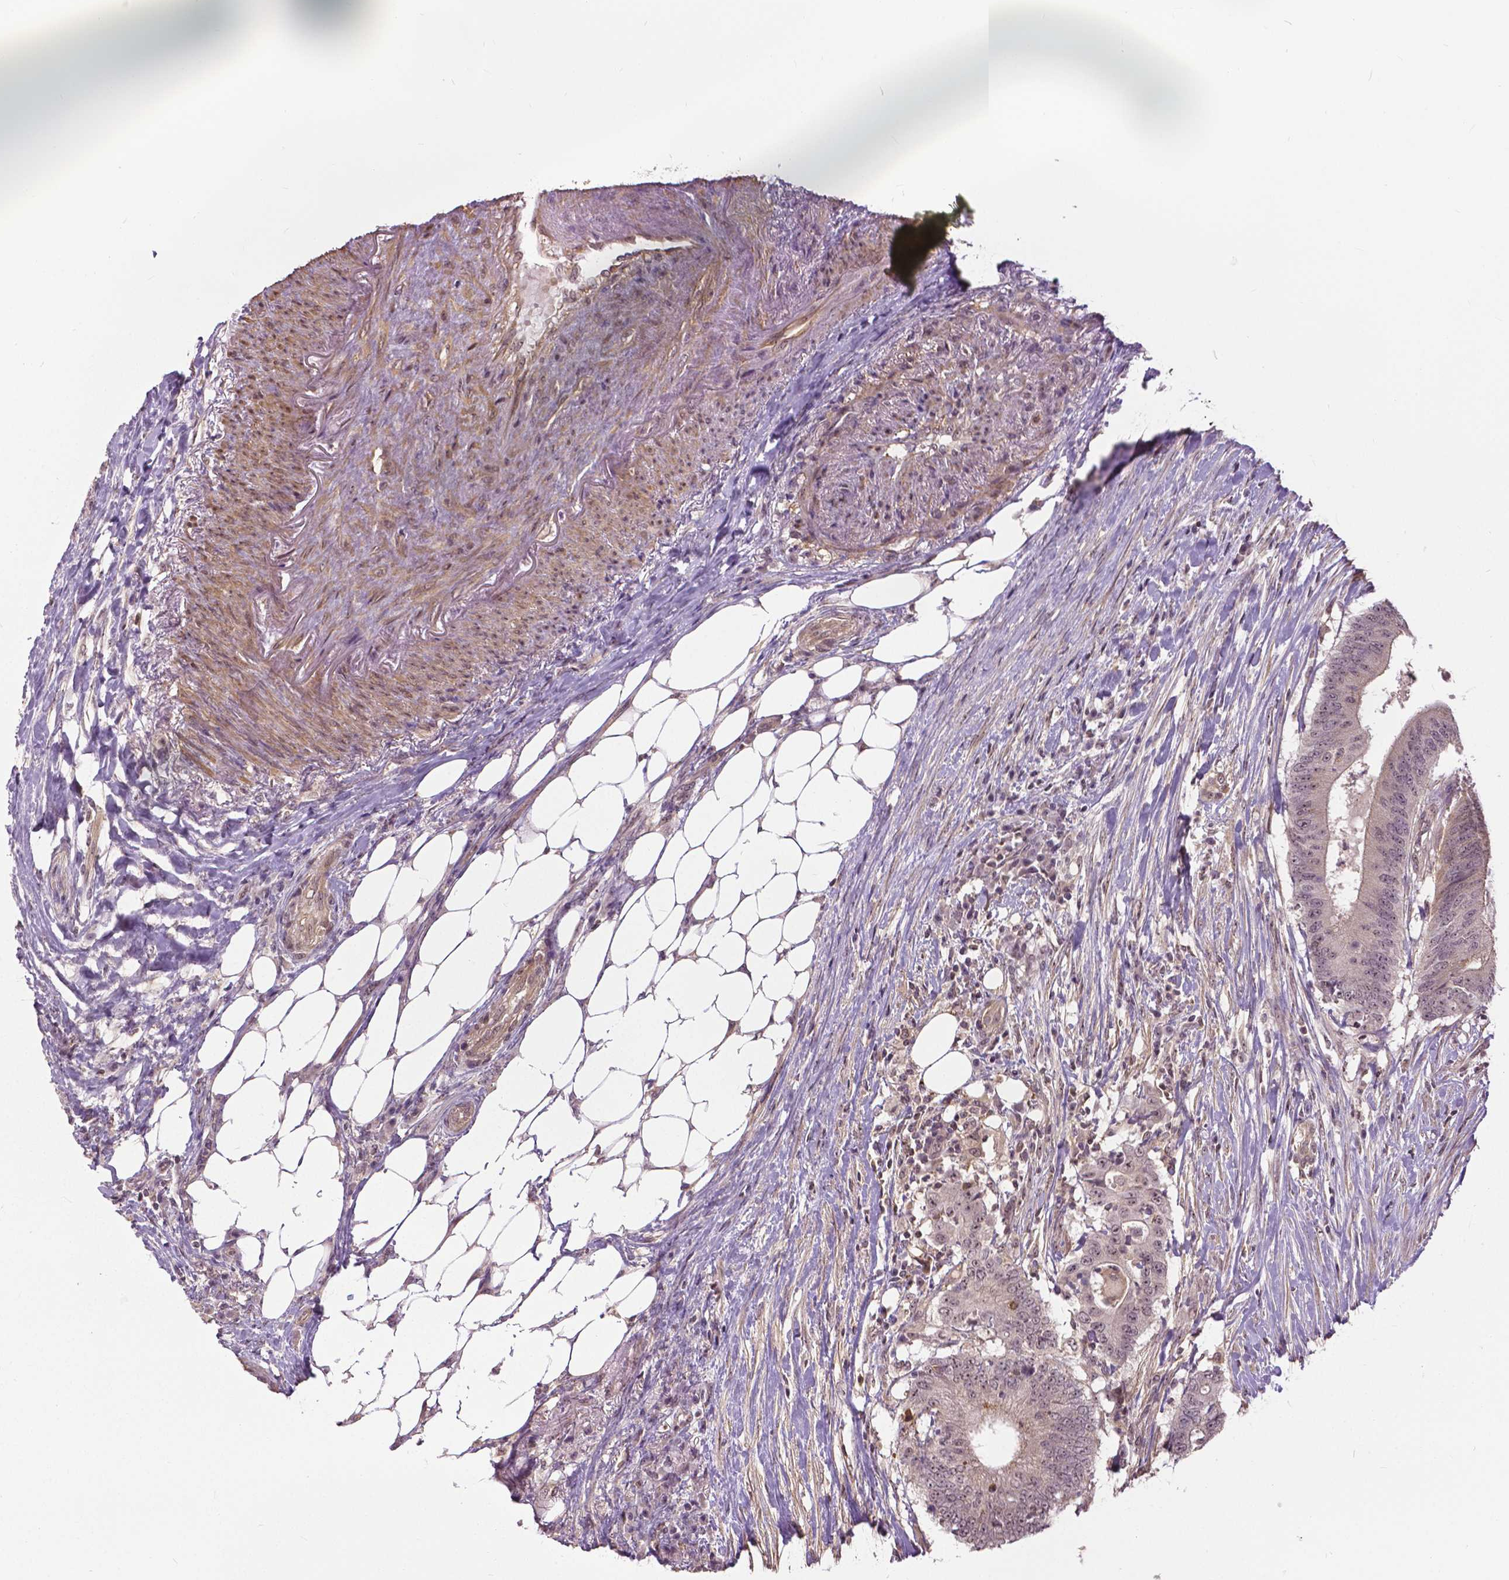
{"staining": {"intensity": "negative", "quantity": "none", "location": "none"}, "tissue": "colorectal cancer", "cell_type": "Tumor cells", "image_type": "cancer", "snomed": [{"axis": "morphology", "description": "Adenocarcinoma, NOS"}, {"axis": "topography", "description": "Colon"}], "caption": "The micrograph demonstrates no significant staining in tumor cells of adenocarcinoma (colorectal).", "gene": "ANXA13", "patient": {"sex": "female", "age": 43}}